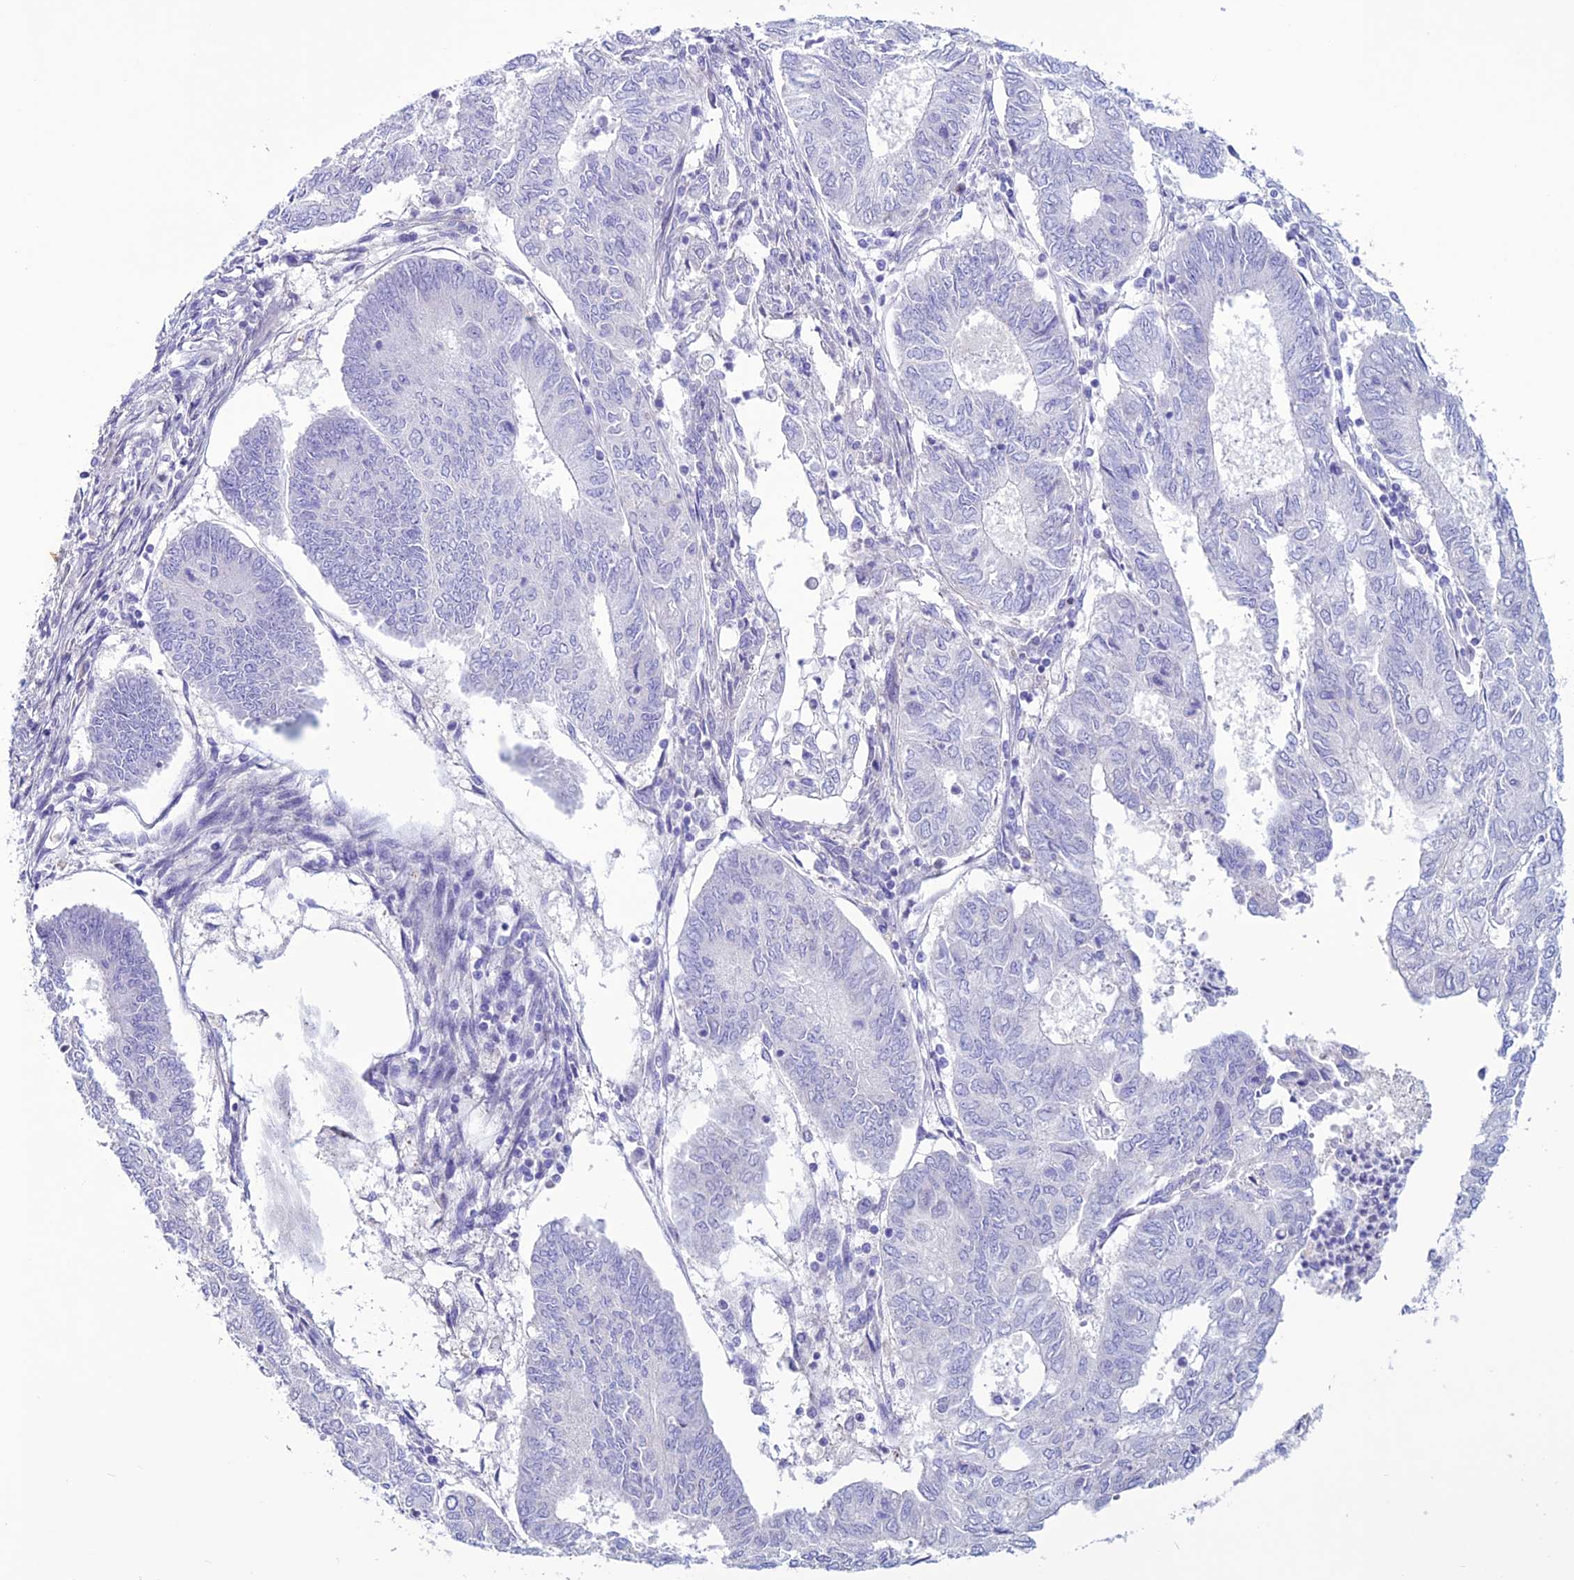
{"staining": {"intensity": "negative", "quantity": "none", "location": "none"}, "tissue": "endometrial cancer", "cell_type": "Tumor cells", "image_type": "cancer", "snomed": [{"axis": "morphology", "description": "Adenocarcinoma, NOS"}, {"axis": "topography", "description": "Endometrium"}], "caption": "High power microscopy histopathology image of an immunohistochemistry image of adenocarcinoma (endometrial), revealing no significant positivity in tumor cells.", "gene": "CLEC2L", "patient": {"sex": "female", "age": 68}}